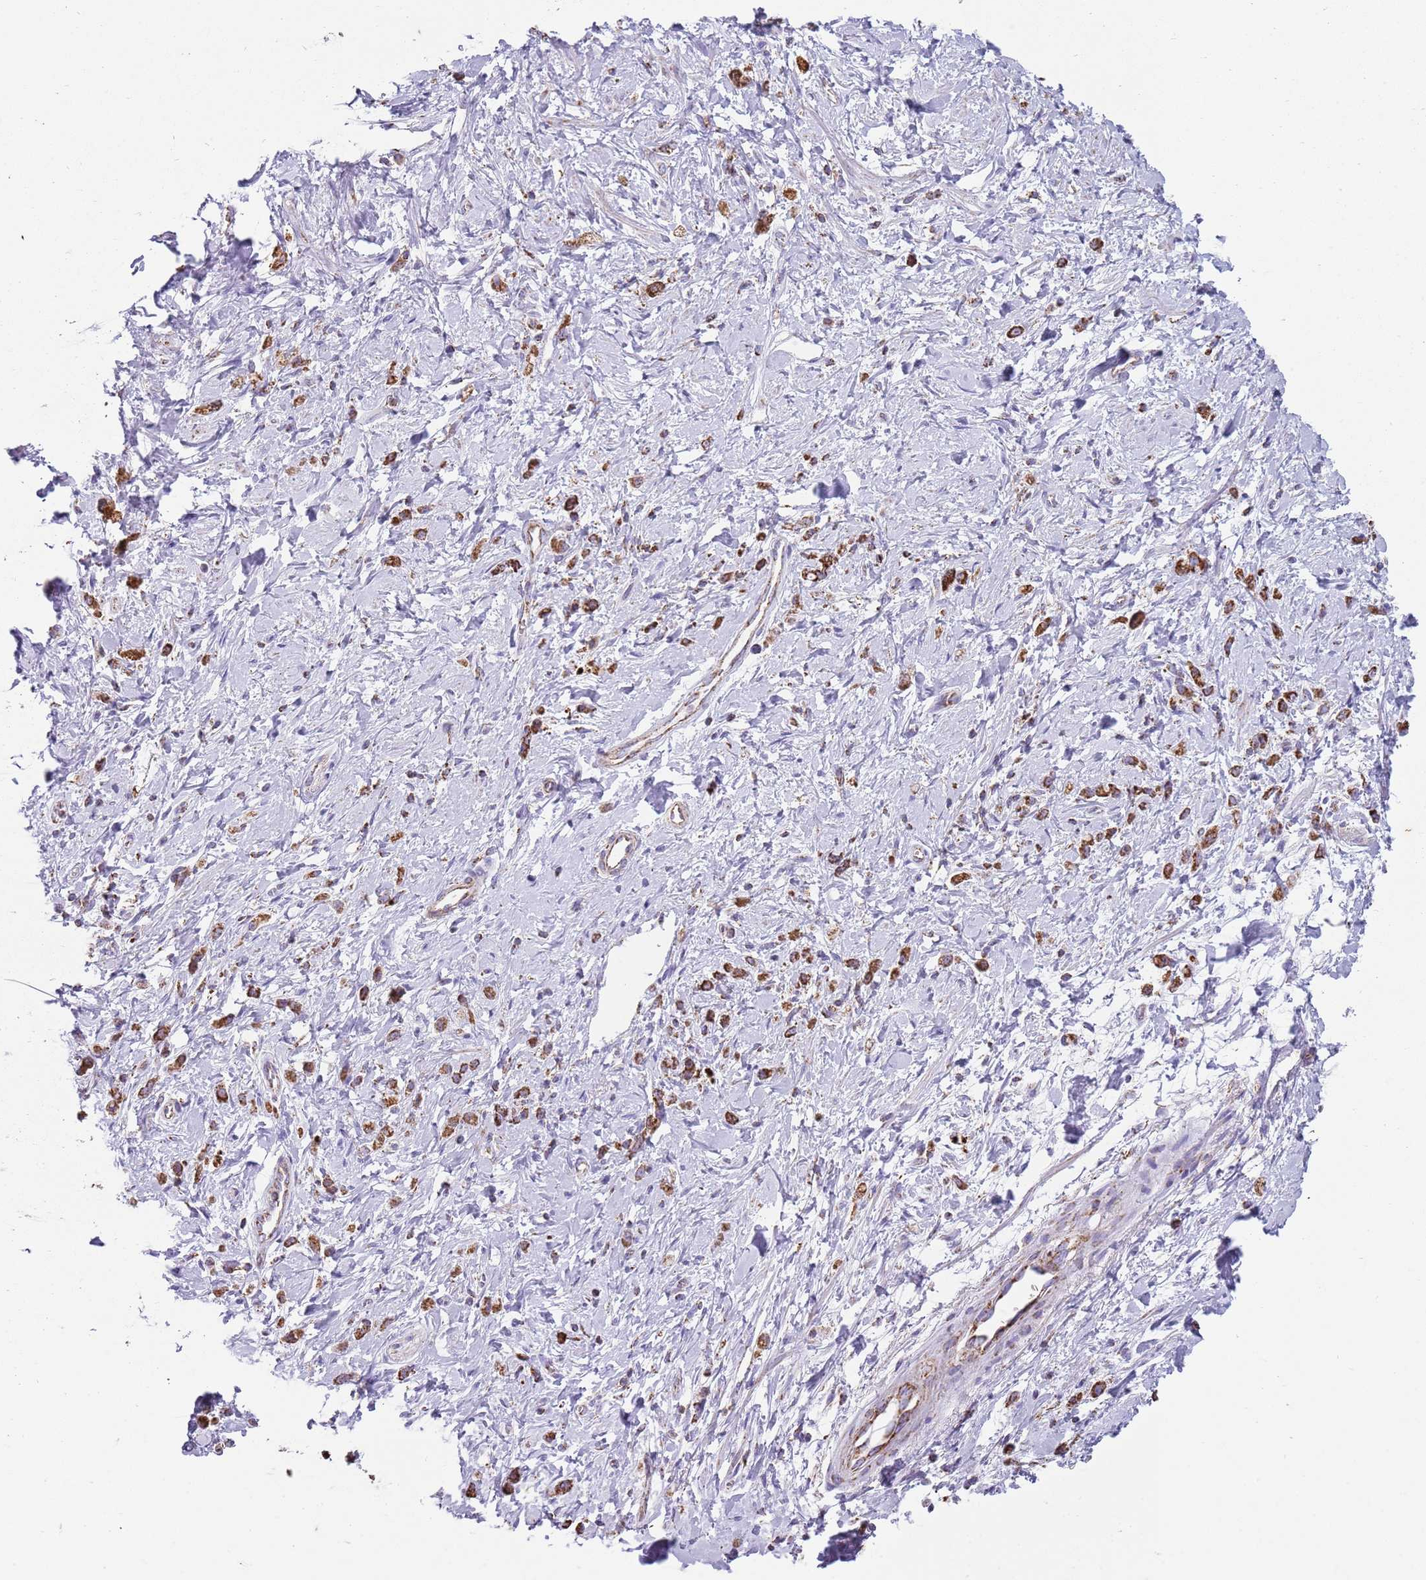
{"staining": {"intensity": "strong", "quantity": ">75%", "location": "cytoplasmic/membranous"}, "tissue": "stomach cancer", "cell_type": "Tumor cells", "image_type": "cancer", "snomed": [{"axis": "morphology", "description": "Adenocarcinoma, NOS"}, {"axis": "topography", "description": "Stomach"}], "caption": "High-power microscopy captured an immunohistochemistry image of stomach cancer (adenocarcinoma), revealing strong cytoplasmic/membranous staining in about >75% of tumor cells.", "gene": "TTLL1", "patient": {"sex": "female", "age": 60}}